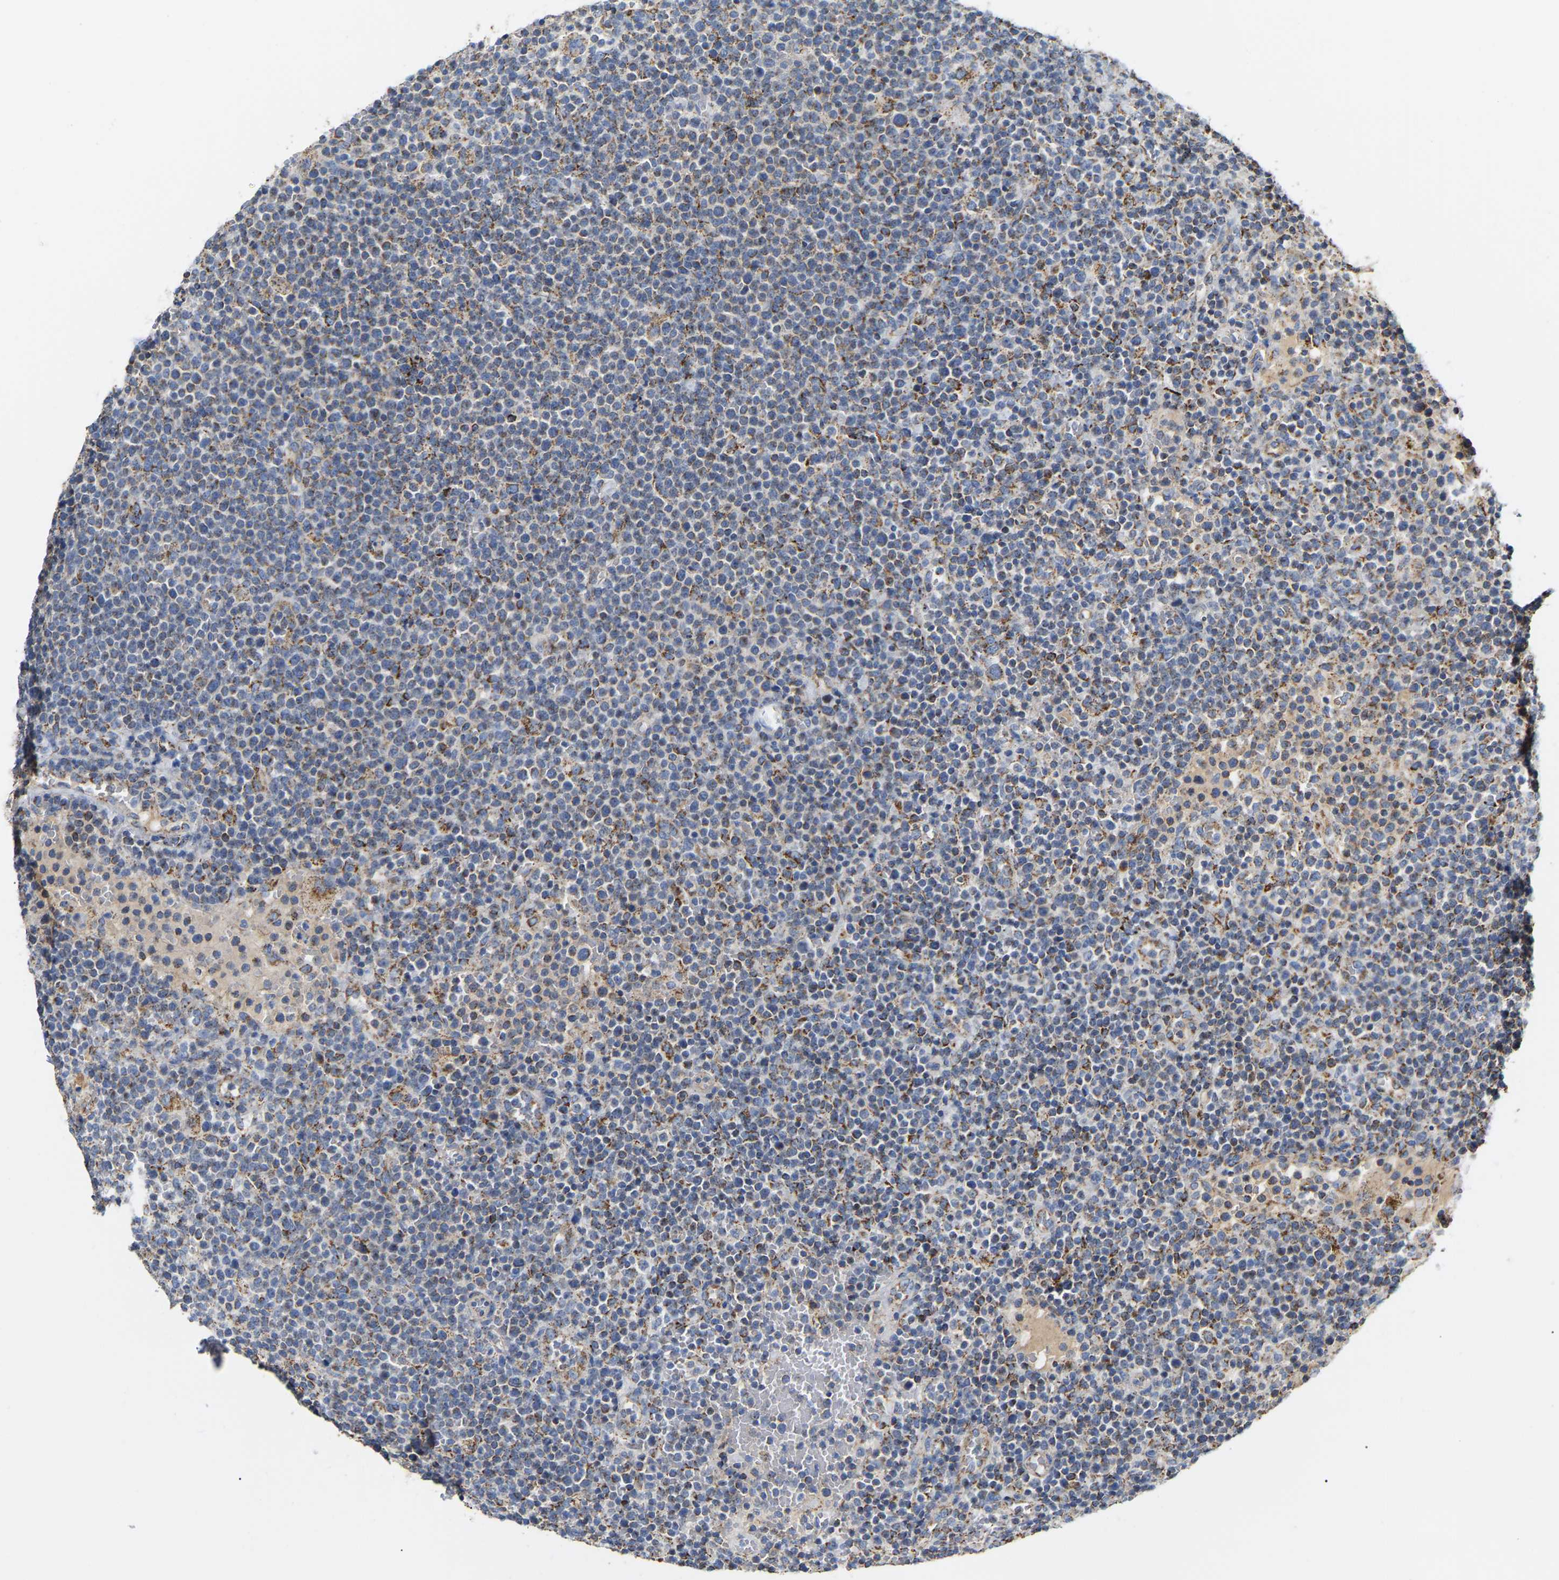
{"staining": {"intensity": "moderate", "quantity": ">75%", "location": "cytoplasmic/membranous"}, "tissue": "lymphoma", "cell_type": "Tumor cells", "image_type": "cancer", "snomed": [{"axis": "morphology", "description": "Malignant lymphoma, non-Hodgkin's type, High grade"}, {"axis": "topography", "description": "Lymph node"}], "caption": "The image shows a brown stain indicating the presence of a protein in the cytoplasmic/membranous of tumor cells in lymphoma.", "gene": "HIBADH", "patient": {"sex": "male", "age": 61}}